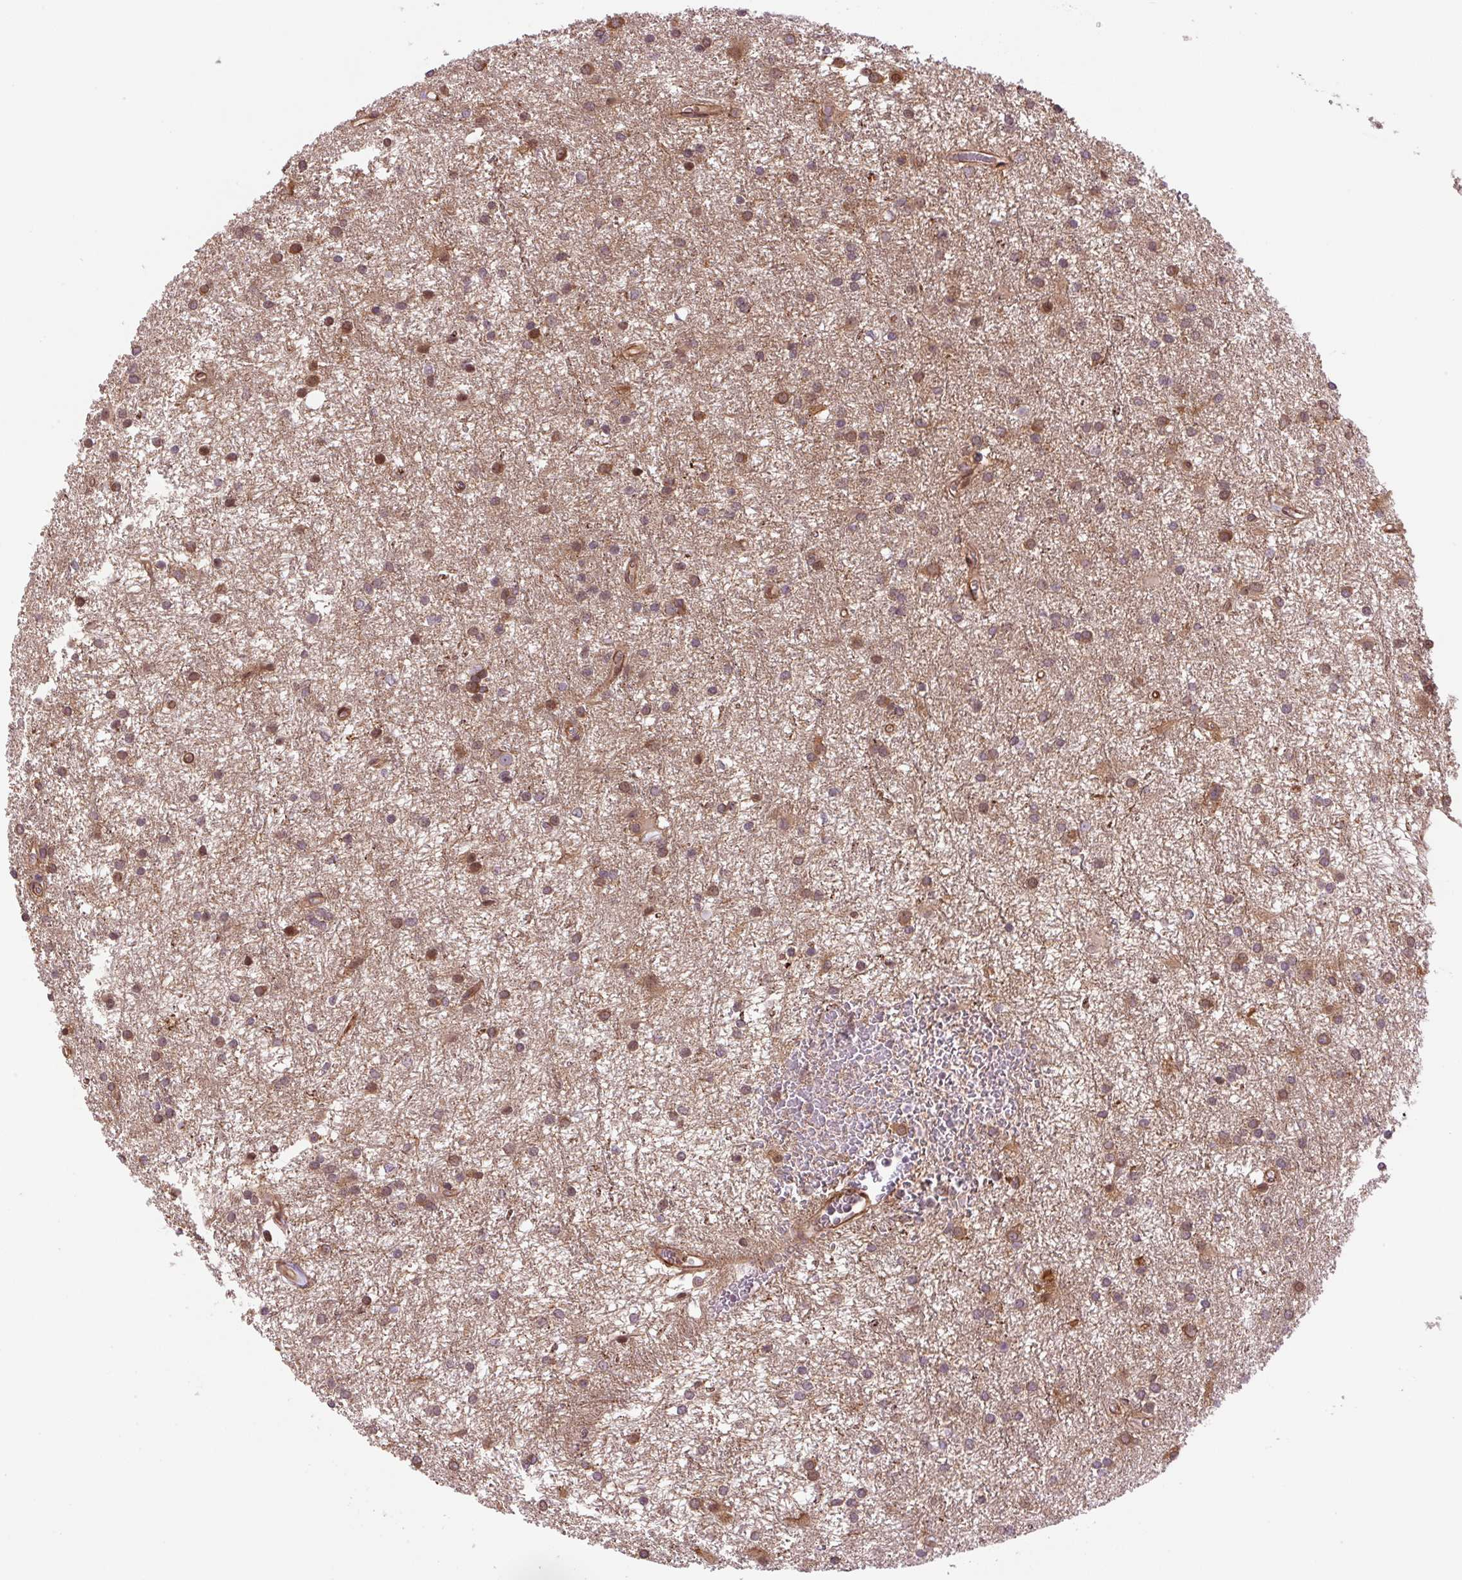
{"staining": {"intensity": "moderate", "quantity": ">75%", "location": "cytoplasmic/membranous"}, "tissue": "glioma", "cell_type": "Tumor cells", "image_type": "cancer", "snomed": [{"axis": "morphology", "description": "Glioma, malignant, High grade"}, {"axis": "topography", "description": "Brain"}], "caption": "This histopathology image demonstrates immunohistochemistry (IHC) staining of human glioma, with medium moderate cytoplasmic/membranous staining in about >75% of tumor cells.", "gene": "SEPTIN10", "patient": {"sex": "female", "age": 50}}